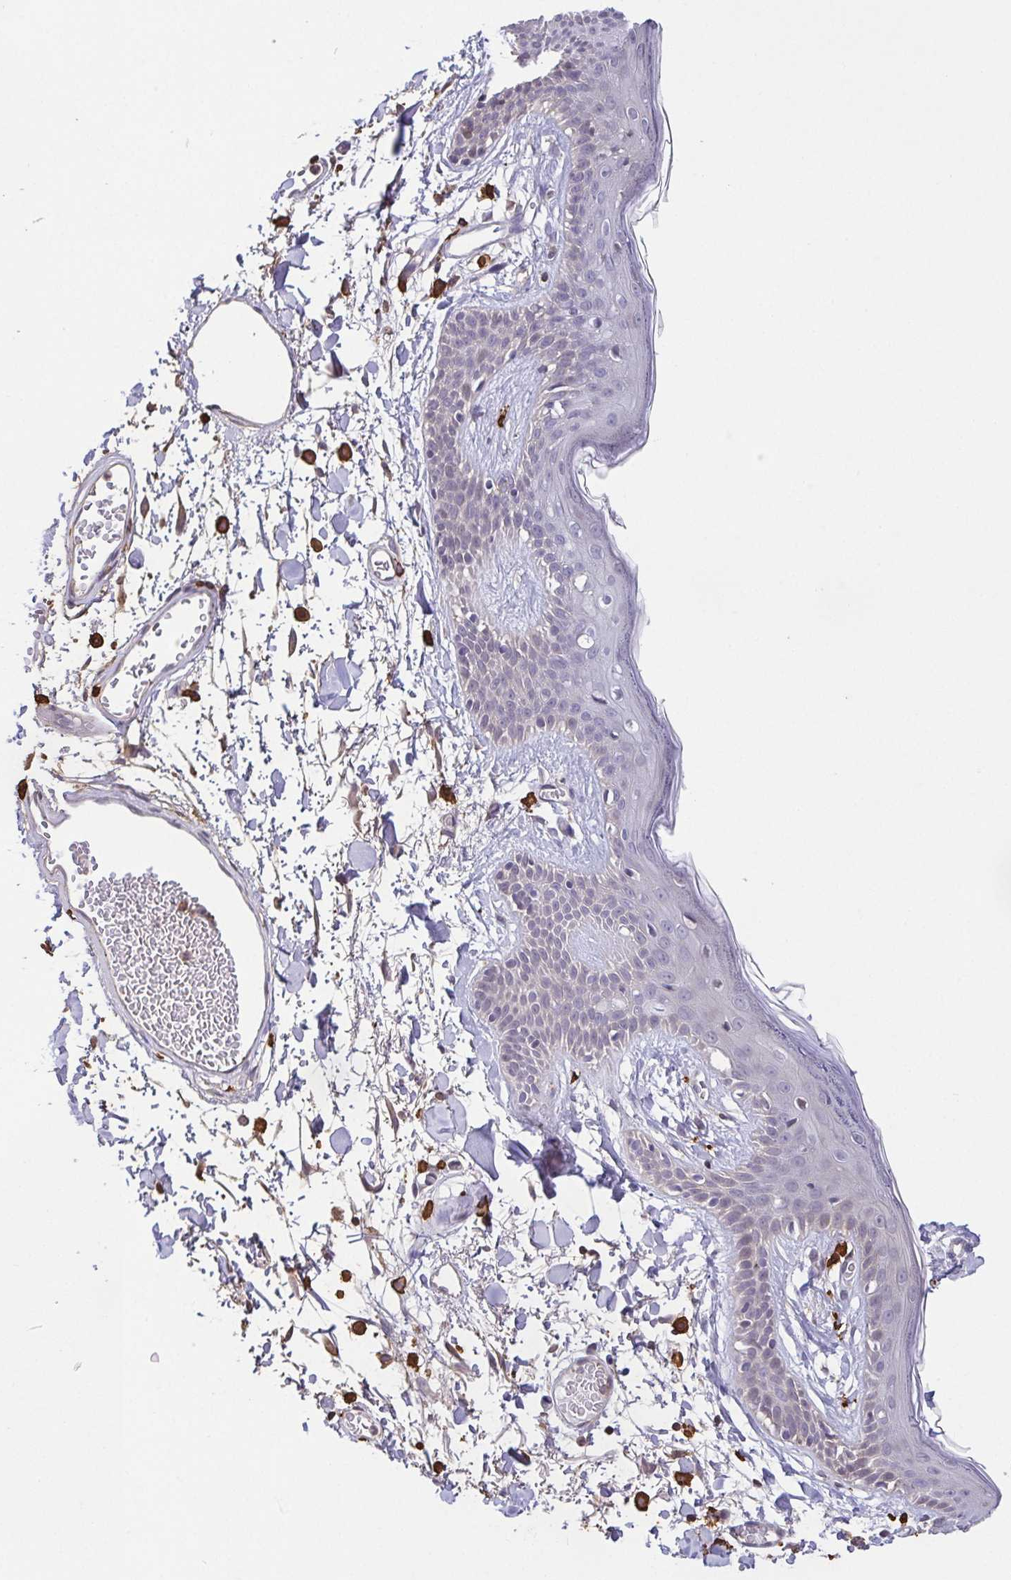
{"staining": {"intensity": "negative", "quantity": "none", "location": "none"}, "tissue": "skin", "cell_type": "Fibroblasts", "image_type": "normal", "snomed": [{"axis": "morphology", "description": "Normal tissue, NOS"}, {"axis": "topography", "description": "Skin"}], "caption": "A histopathology image of human skin is negative for staining in fibroblasts.", "gene": "PREPL", "patient": {"sex": "male", "age": 79}}